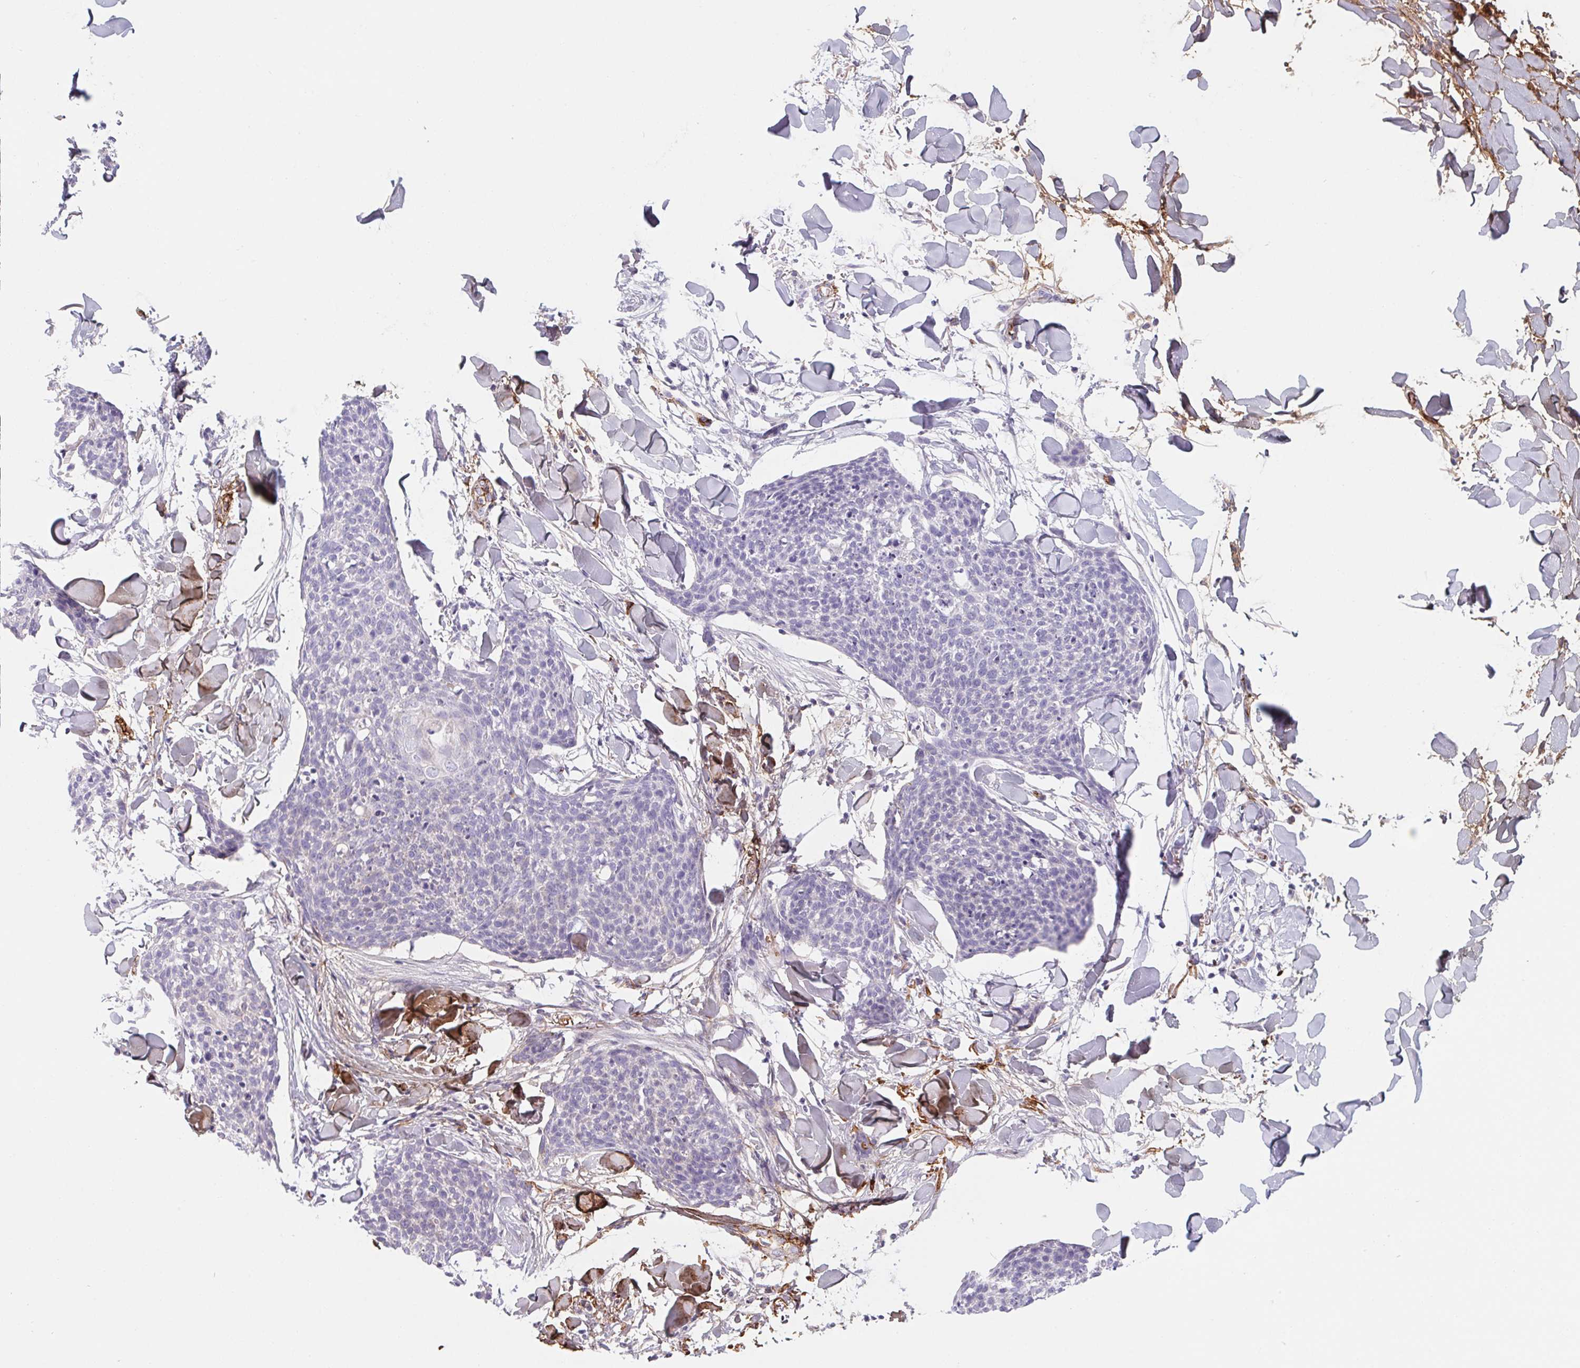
{"staining": {"intensity": "negative", "quantity": "none", "location": "none"}, "tissue": "skin cancer", "cell_type": "Tumor cells", "image_type": "cancer", "snomed": [{"axis": "morphology", "description": "Squamous cell carcinoma, NOS"}, {"axis": "topography", "description": "Skin"}, {"axis": "topography", "description": "Vulva"}], "caption": "The IHC histopathology image has no significant expression in tumor cells of squamous cell carcinoma (skin) tissue. (DAB IHC with hematoxylin counter stain).", "gene": "LPA", "patient": {"sex": "female", "age": 75}}